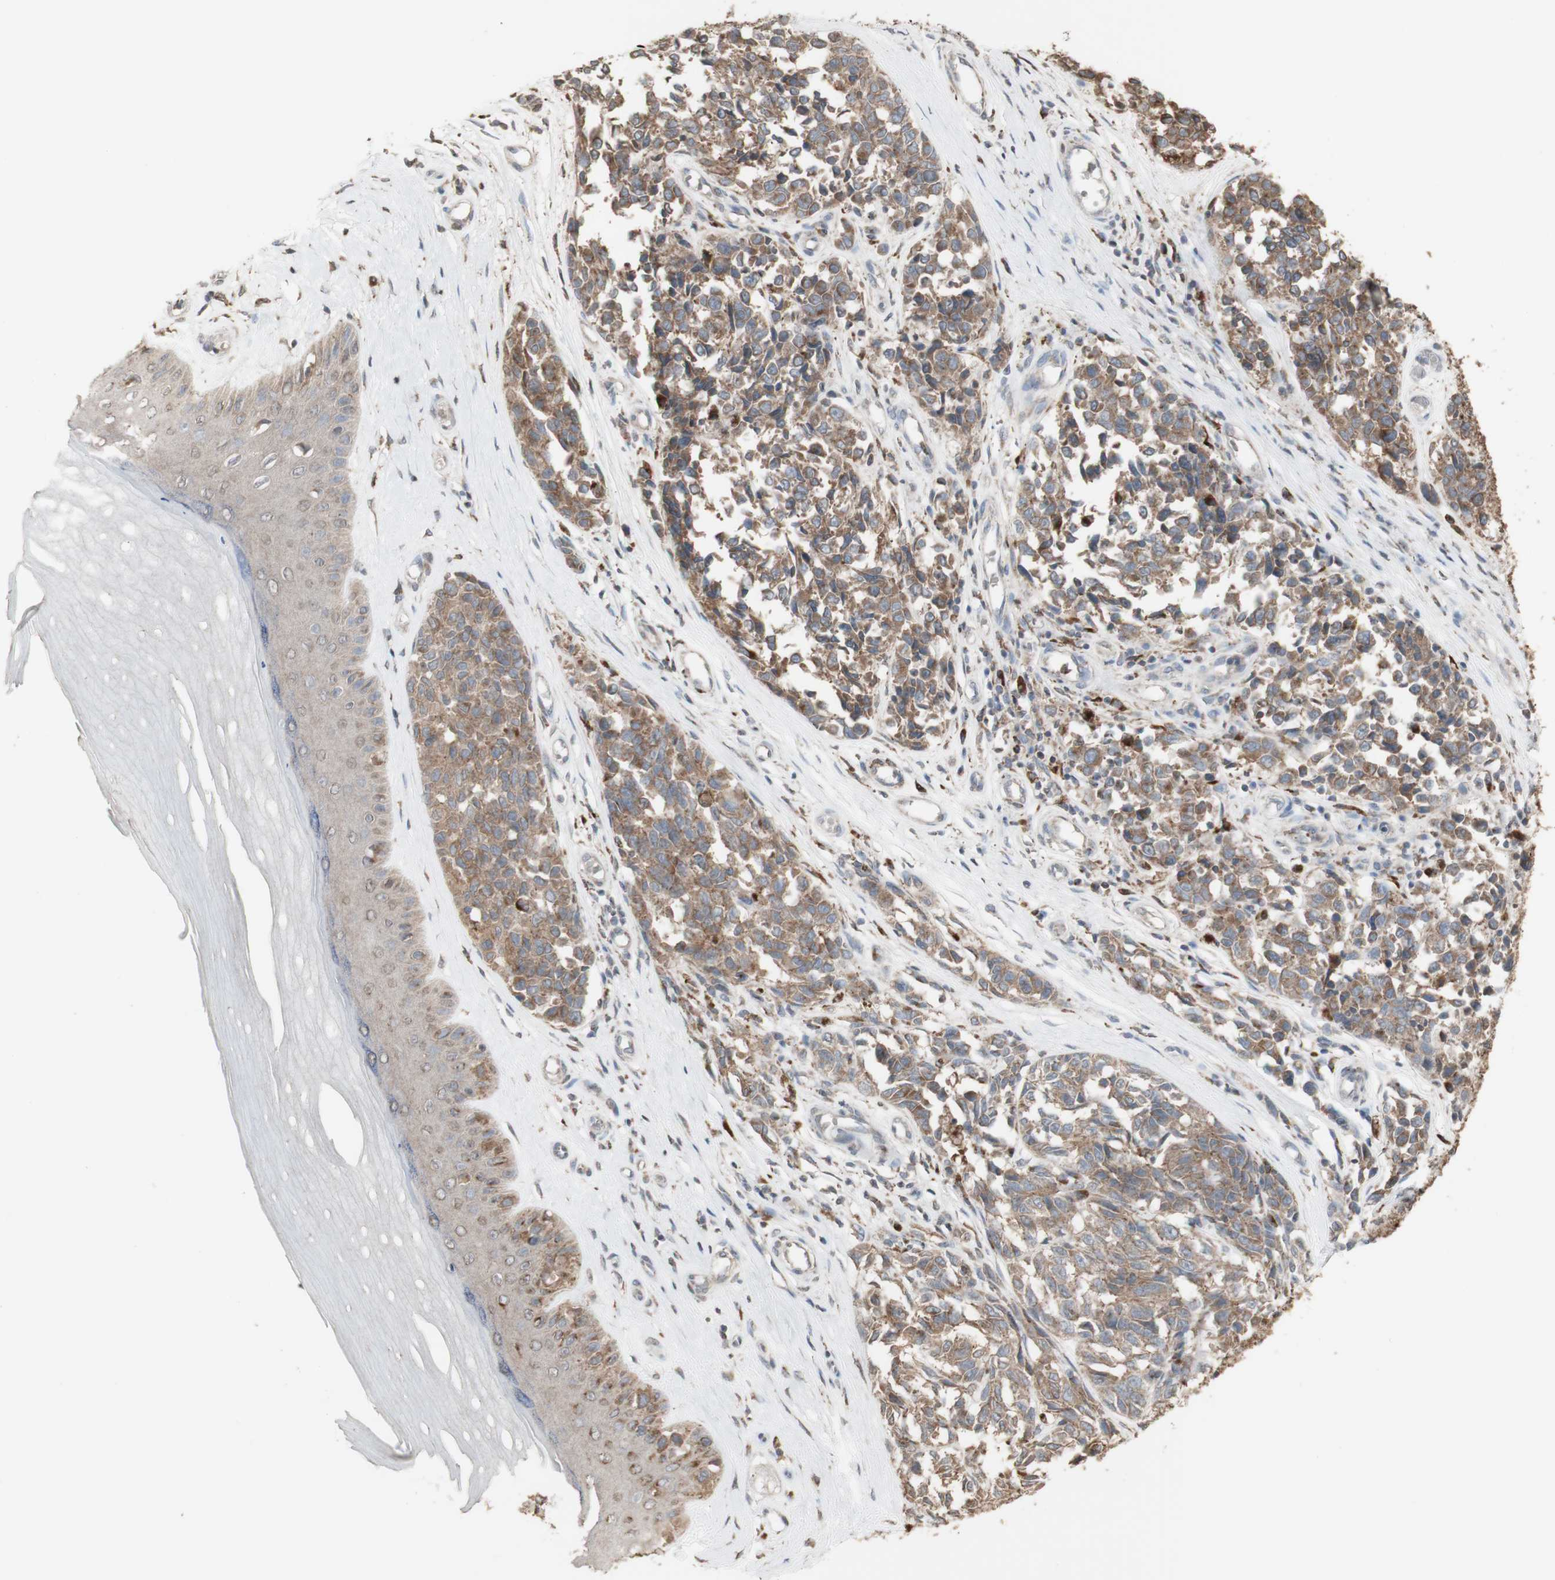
{"staining": {"intensity": "moderate", "quantity": ">75%", "location": "cytoplasmic/membranous"}, "tissue": "melanoma", "cell_type": "Tumor cells", "image_type": "cancer", "snomed": [{"axis": "morphology", "description": "Malignant melanoma, NOS"}, {"axis": "topography", "description": "Skin"}], "caption": "Immunohistochemical staining of human melanoma shows medium levels of moderate cytoplasmic/membranous protein staining in about >75% of tumor cells.", "gene": "ATP6V1E1", "patient": {"sex": "female", "age": 64}}